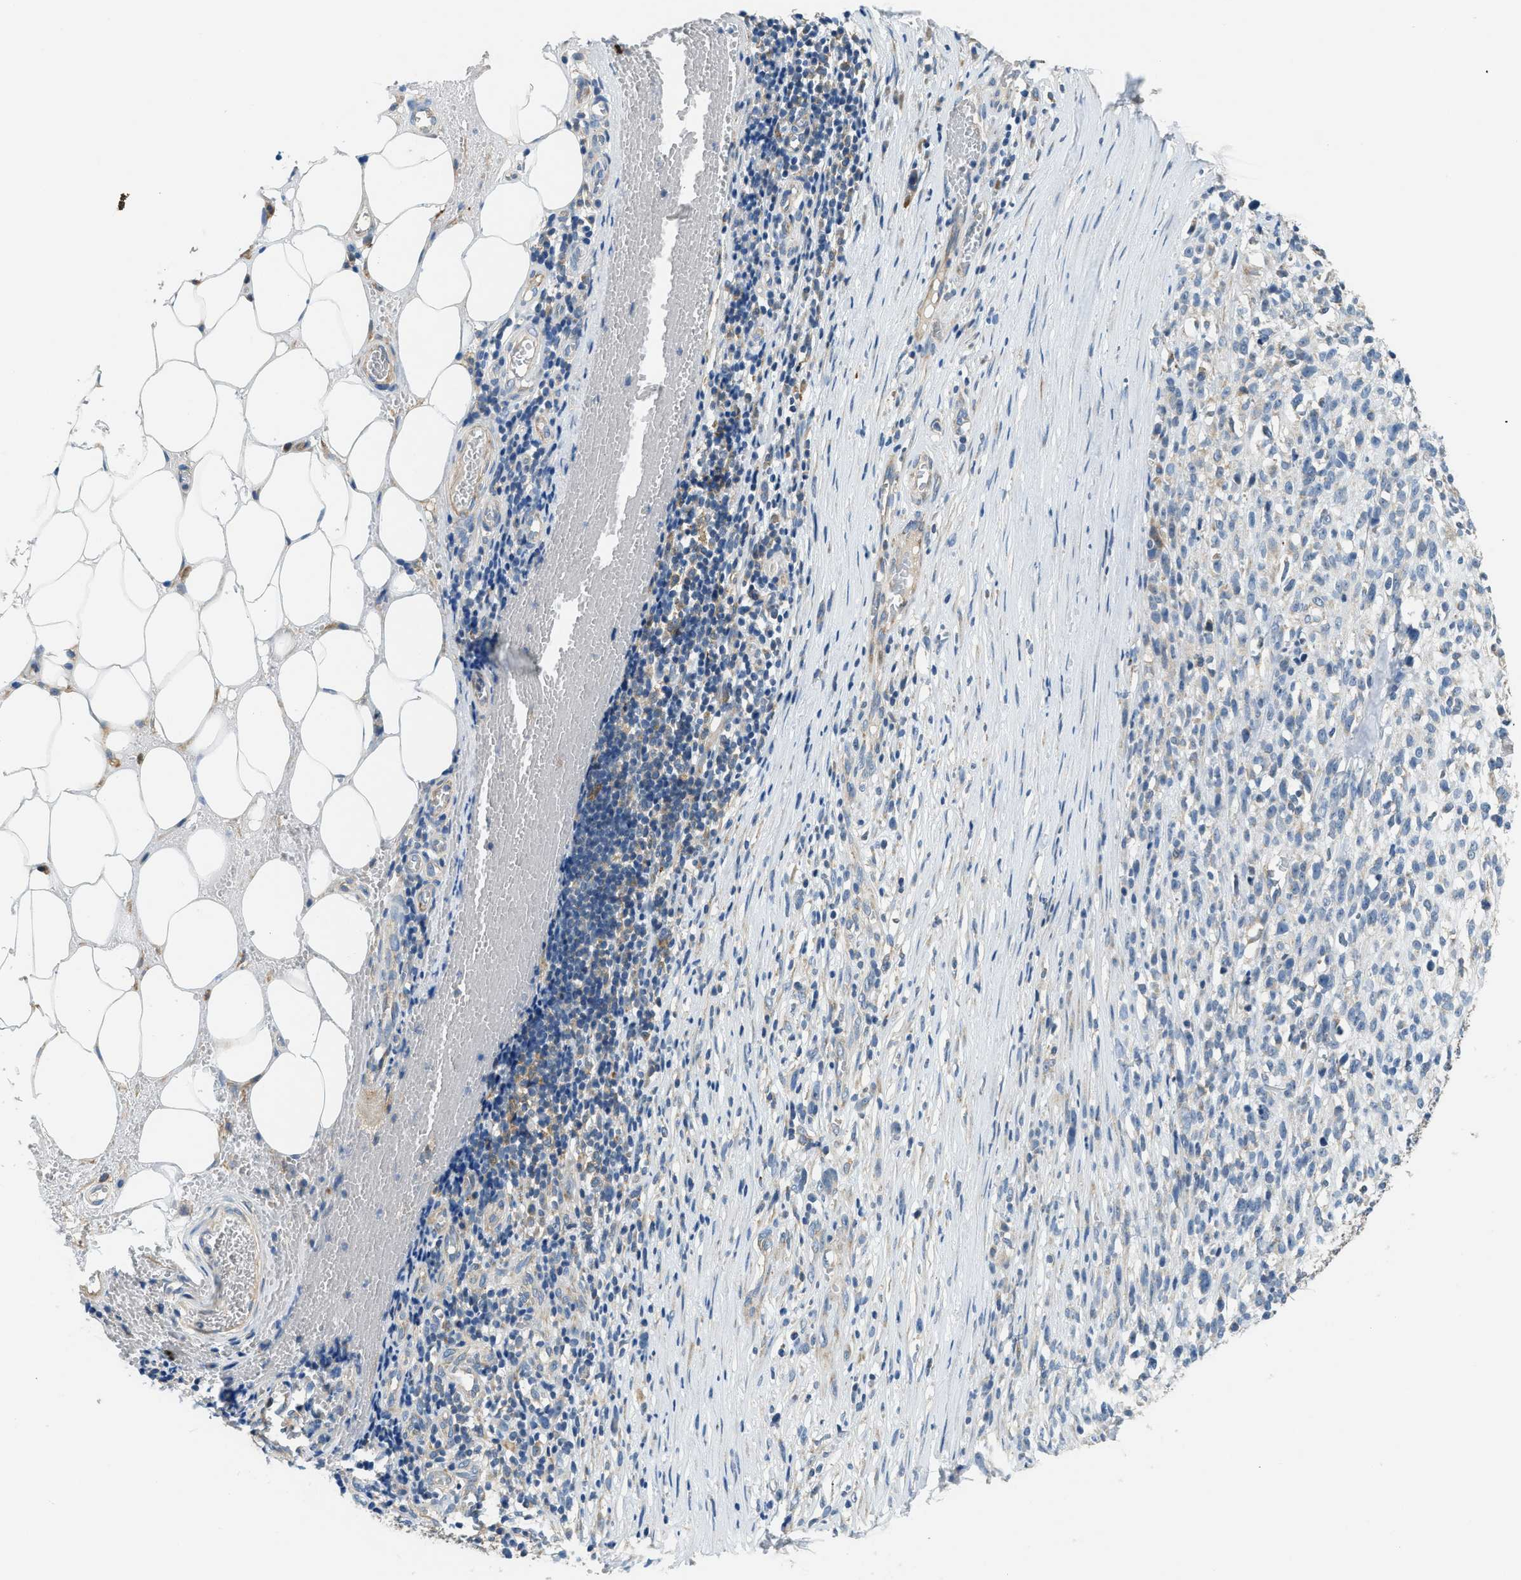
{"staining": {"intensity": "negative", "quantity": "none", "location": "none"}, "tissue": "melanoma", "cell_type": "Tumor cells", "image_type": "cancer", "snomed": [{"axis": "morphology", "description": "Malignant melanoma, NOS"}, {"axis": "topography", "description": "Skin"}], "caption": "DAB immunohistochemical staining of malignant melanoma reveals no significant staining in tumor cells.", "gene": "TMEM68", "patient": {"sex": "female", "age": 55}}